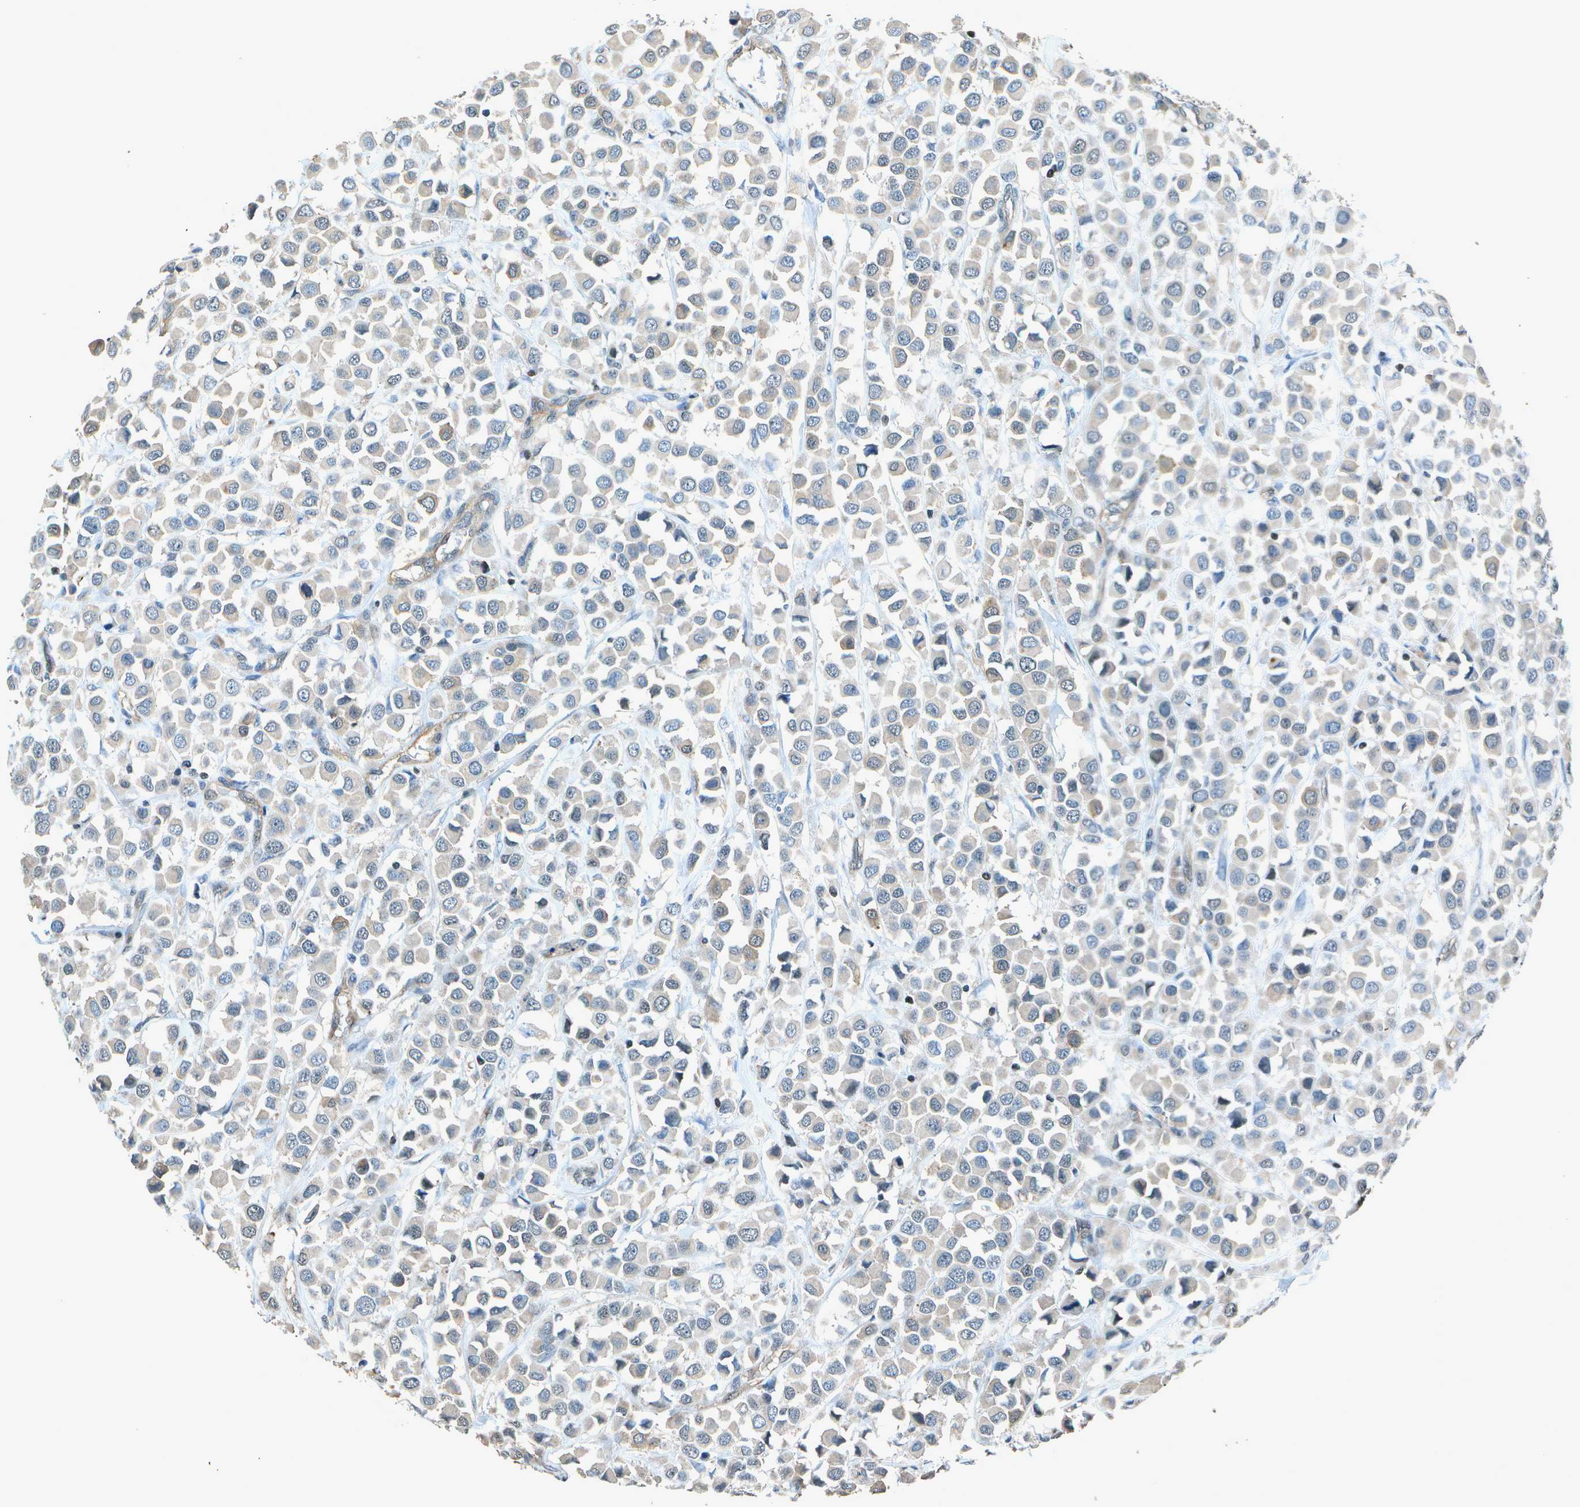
{"staining": {"intensity": "weak", "quantity": "<25%", "location": "cytoplasmic/membranous"}, "tissue": "breast cancer", "cell_type": "Tumor cells", "image_type": "cancer", "snomed": [{"axis": "morphology", "description": "Duct carcinoma"}, {"axis": "topography", "description": "Breast"}], "caption": "The photomicrograph exhibits no staining of tumor cells in breast intraductal carcinoma. (Immunohistochemistry, brightfield microscopy, high magnification).", "gene": "PDLIM1", "patient": {"sex": "female", "age": 61}}